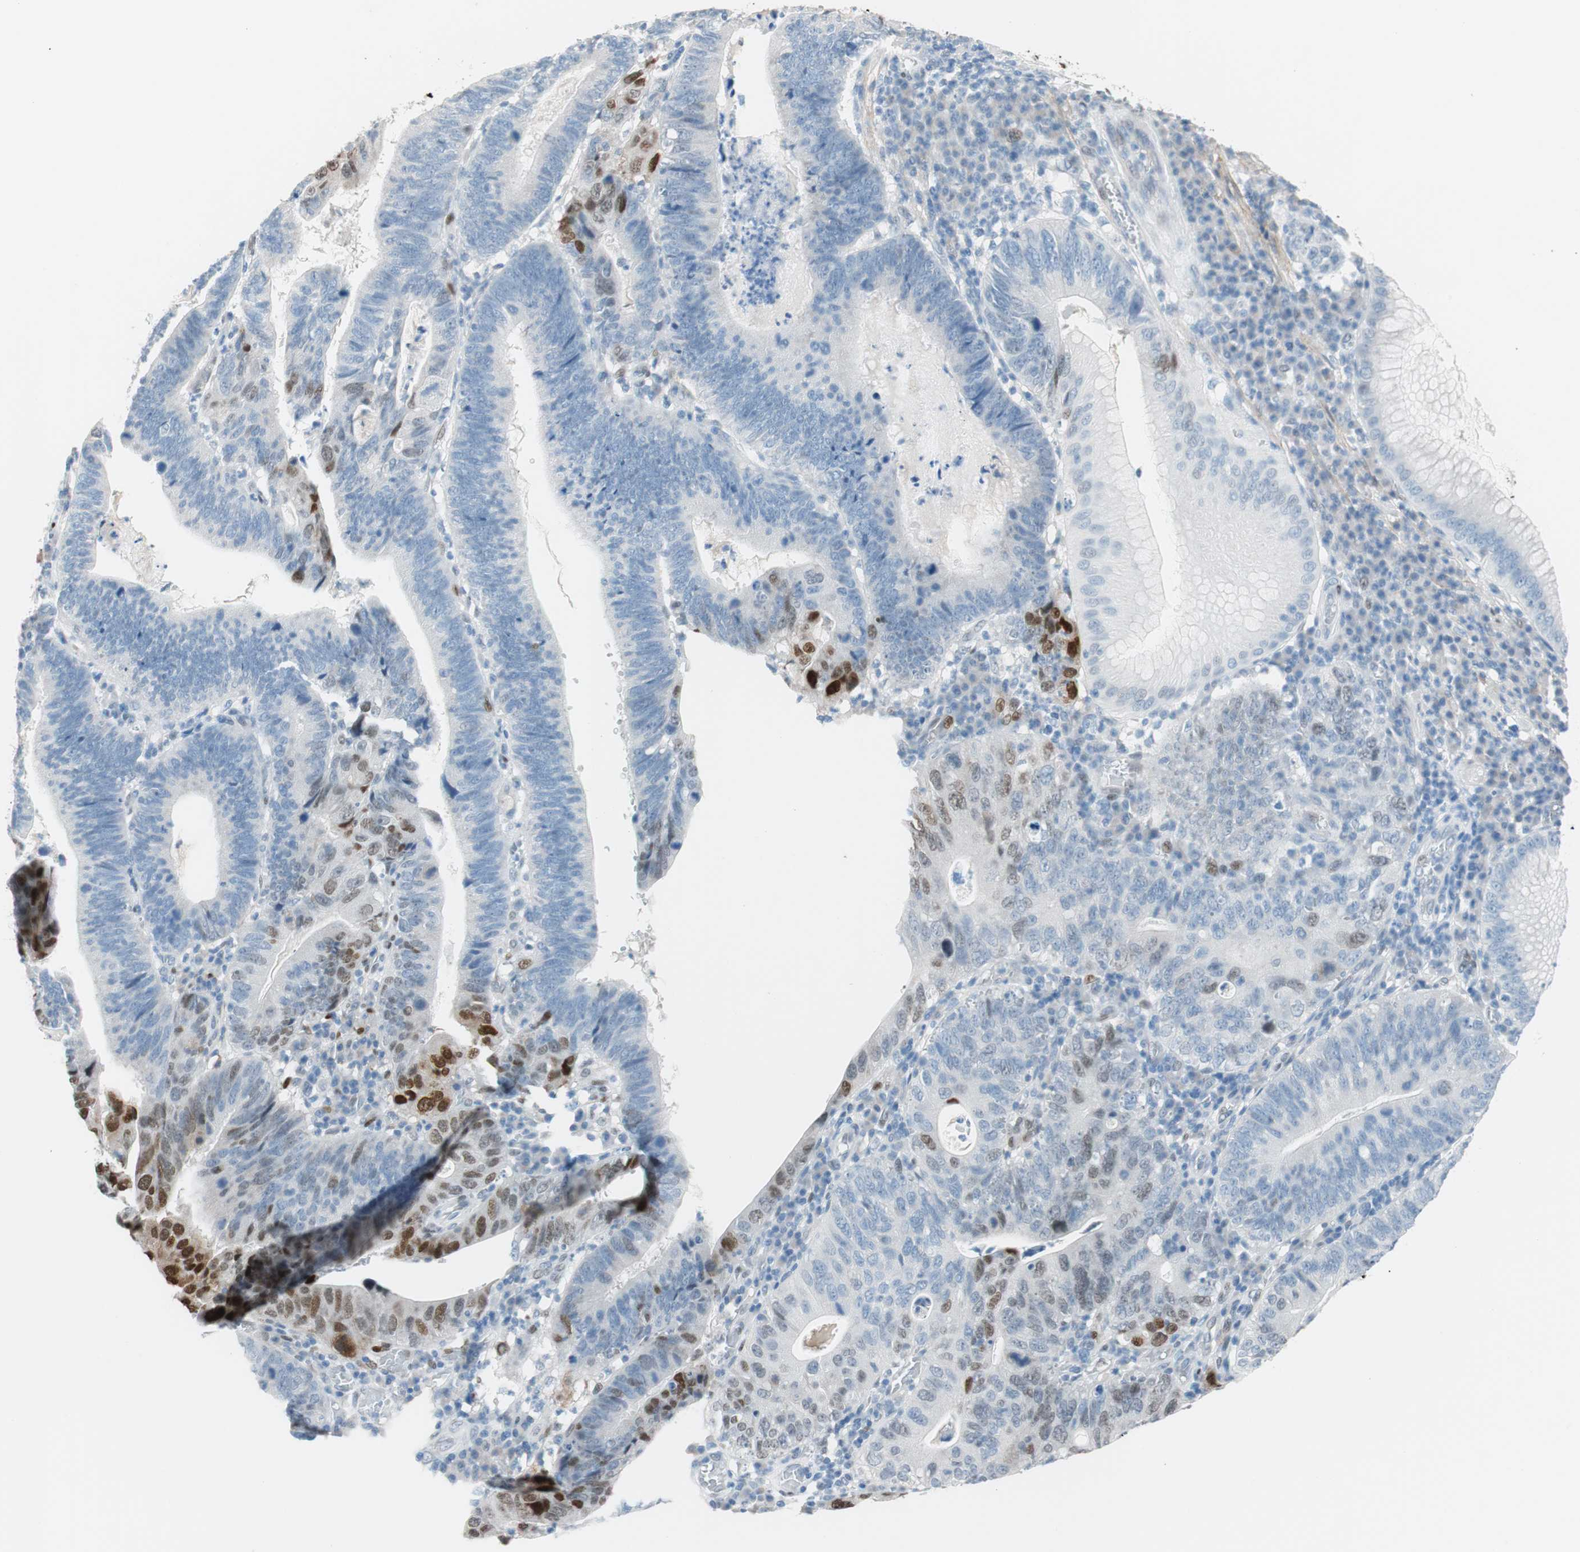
{"staining": {"intensity": "weak", "quantity": "<25%", "location": "nuclear"}, "tissue": "stomach cancer", "cell_type": "Tumor cells", "image_type": "cancer", "snomed": [{"axis": "morphology", "description": "Adenocarcinoma, NOS"}, {"axis": "topography", "description": "Stomach"}], "caption": "Protein analysis of adenocarcinoma (stomach) shows no significant positivity in tumor cells.", "gene": "FOSL1", "patient": {"sex": "male", "age": 59}}